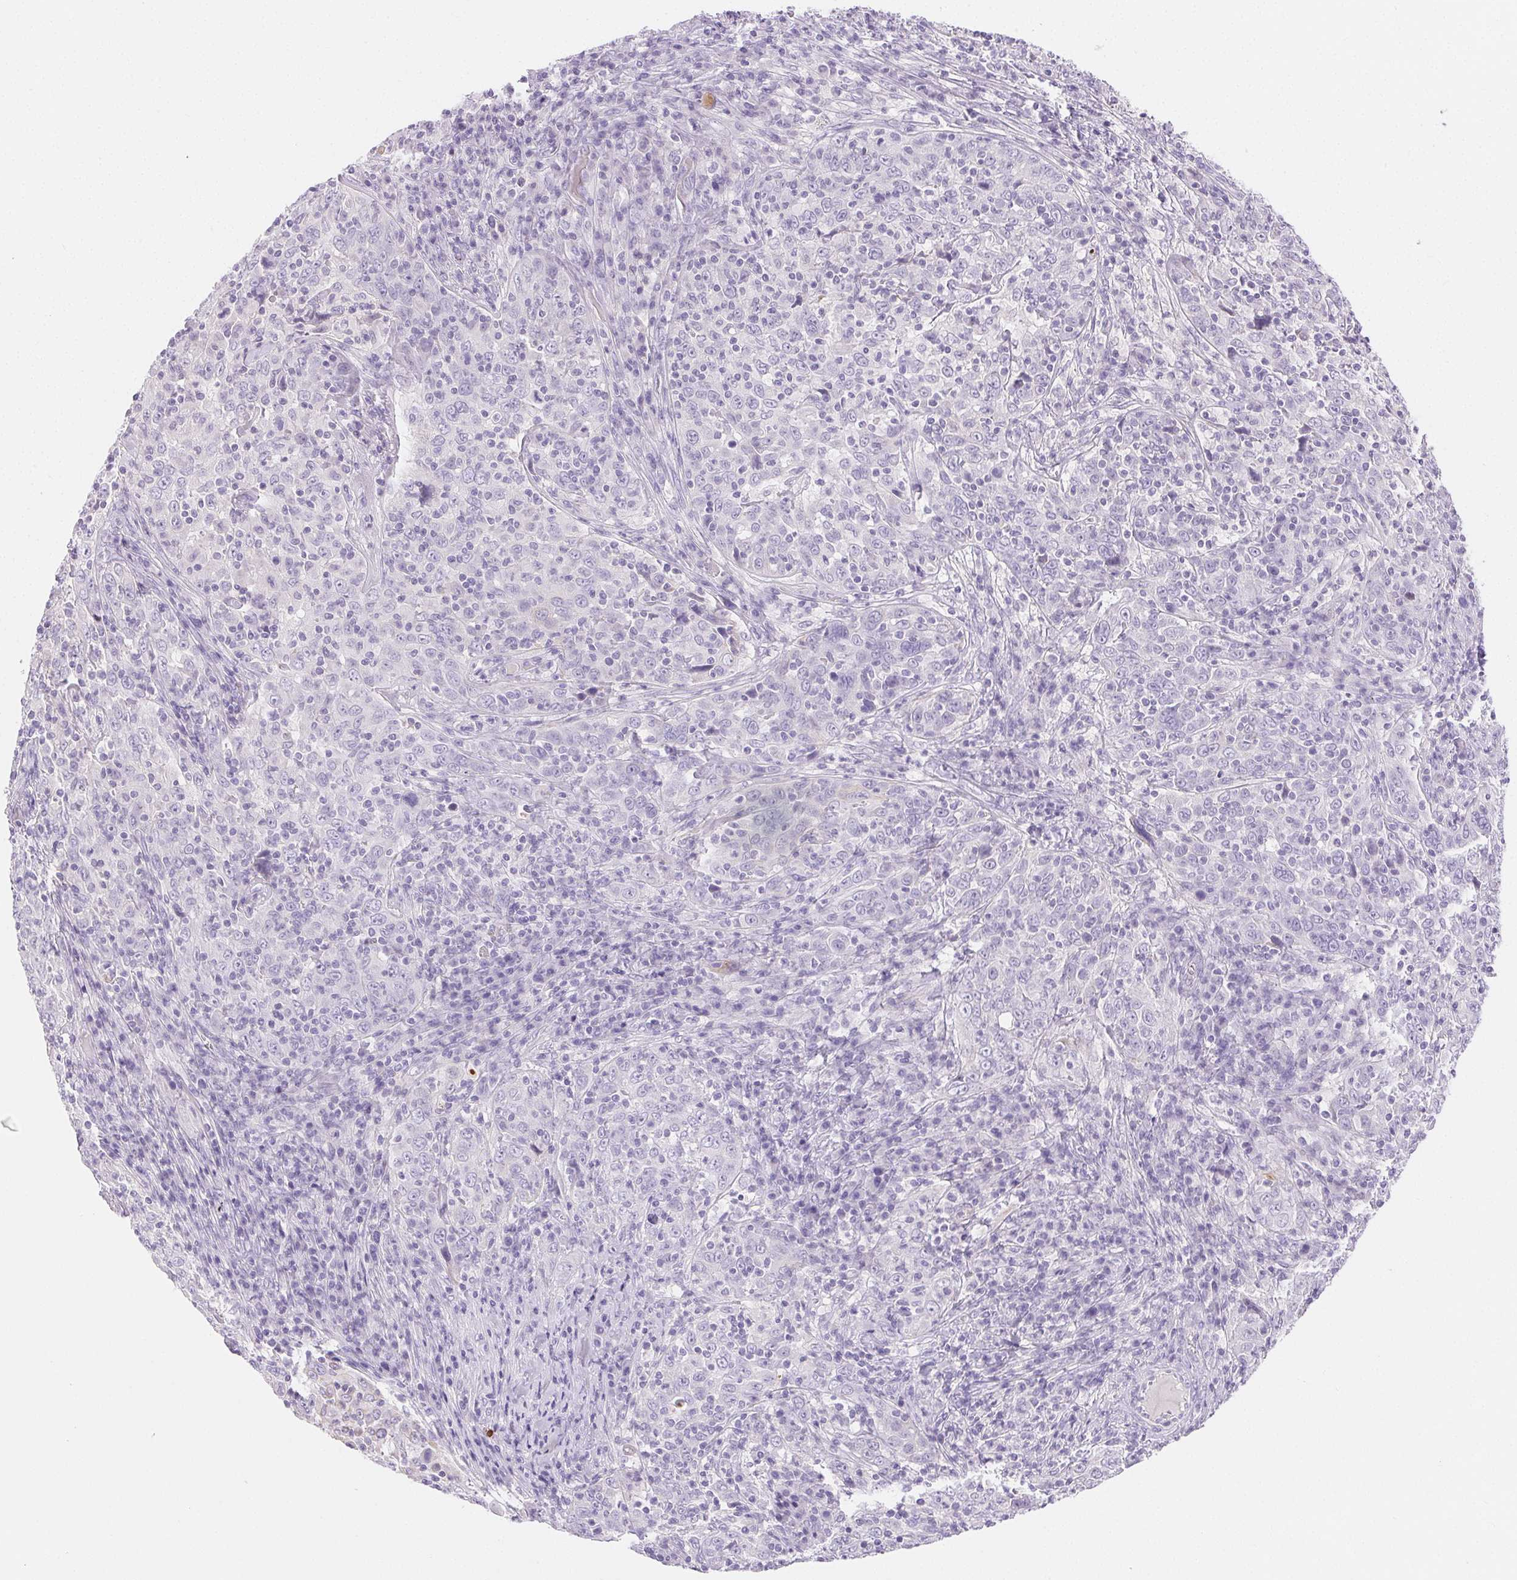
{"staining": {"intensity": "negative", "quantity": "none", "location": "none"}, "tissue": "cervical cancer", "cell_type": "Tumor cells", "image_type": "cancer", "snomed": [{"axis": "morphology", "description": "Squamous cell carcinoma, NOS"}, {"axis": "topography", "description": "Cervix"}], "caption": "Immunohistochemistry of cervical cancer demonstrates no expression in tumor cells. (DAB immunohistochemistry (IHC) with hematoxylin counter stain).", "gene": "CLDN16", "patient": {"sex": "female", "age": 46}}